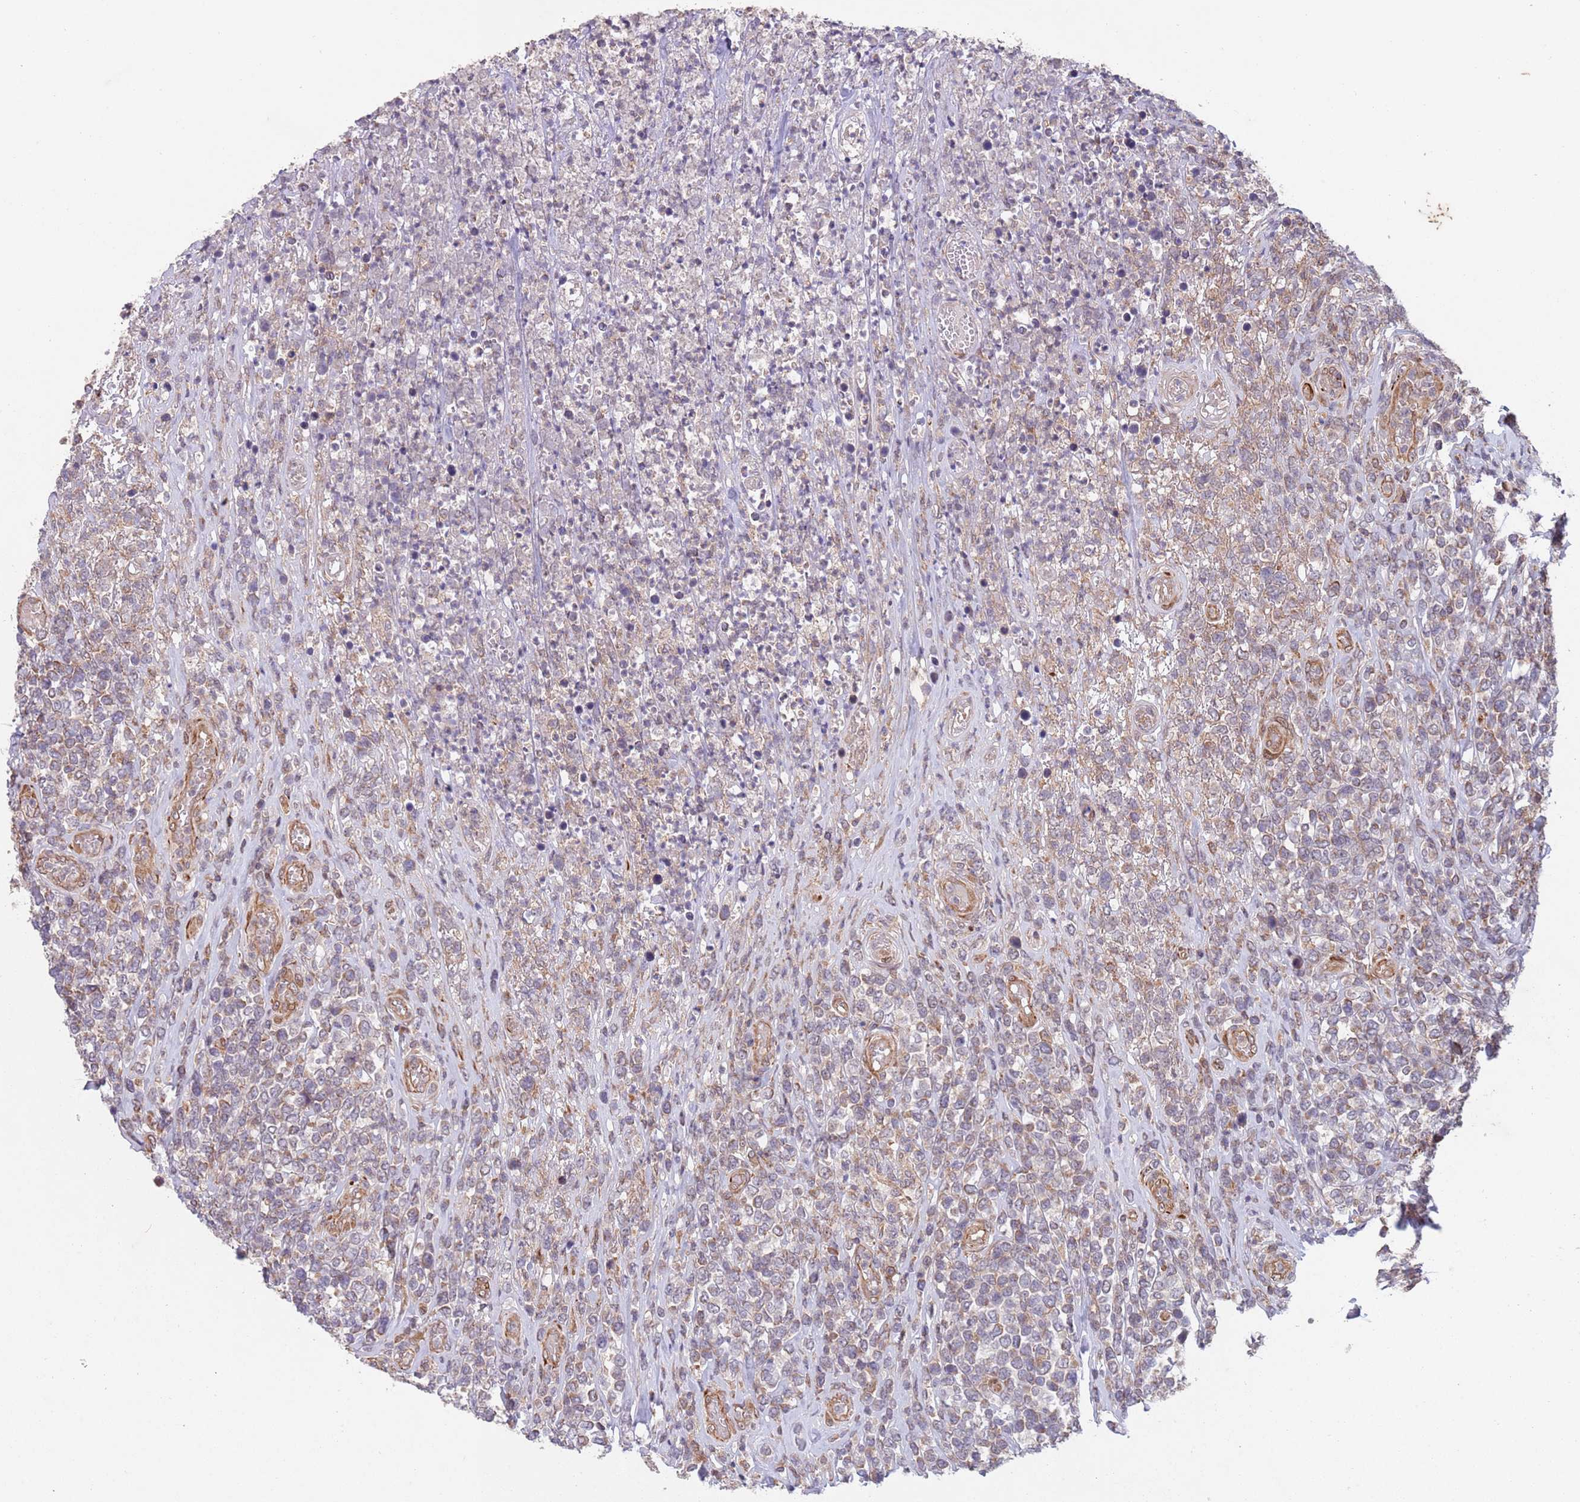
{"staining": {"intensity": "negative", "quantity": "none", "location": "none"}, "tissue": "lymphoma", "cell_type": "Tumor cells", "image_type": "cancer", "snomed": [{"axis": "morphology", "description": "Malignant lymphoma, non-Hodgkin's type, High grade"}, {"axis": "topography", "description": "Soft tissue"}], "caption": "Tumor cells show no significant positivity in malignant lymphoma, non-Hodgkin's type (high-grade).", "gene": "CHD9", "patient": {"sex": "female", "age": 56}}